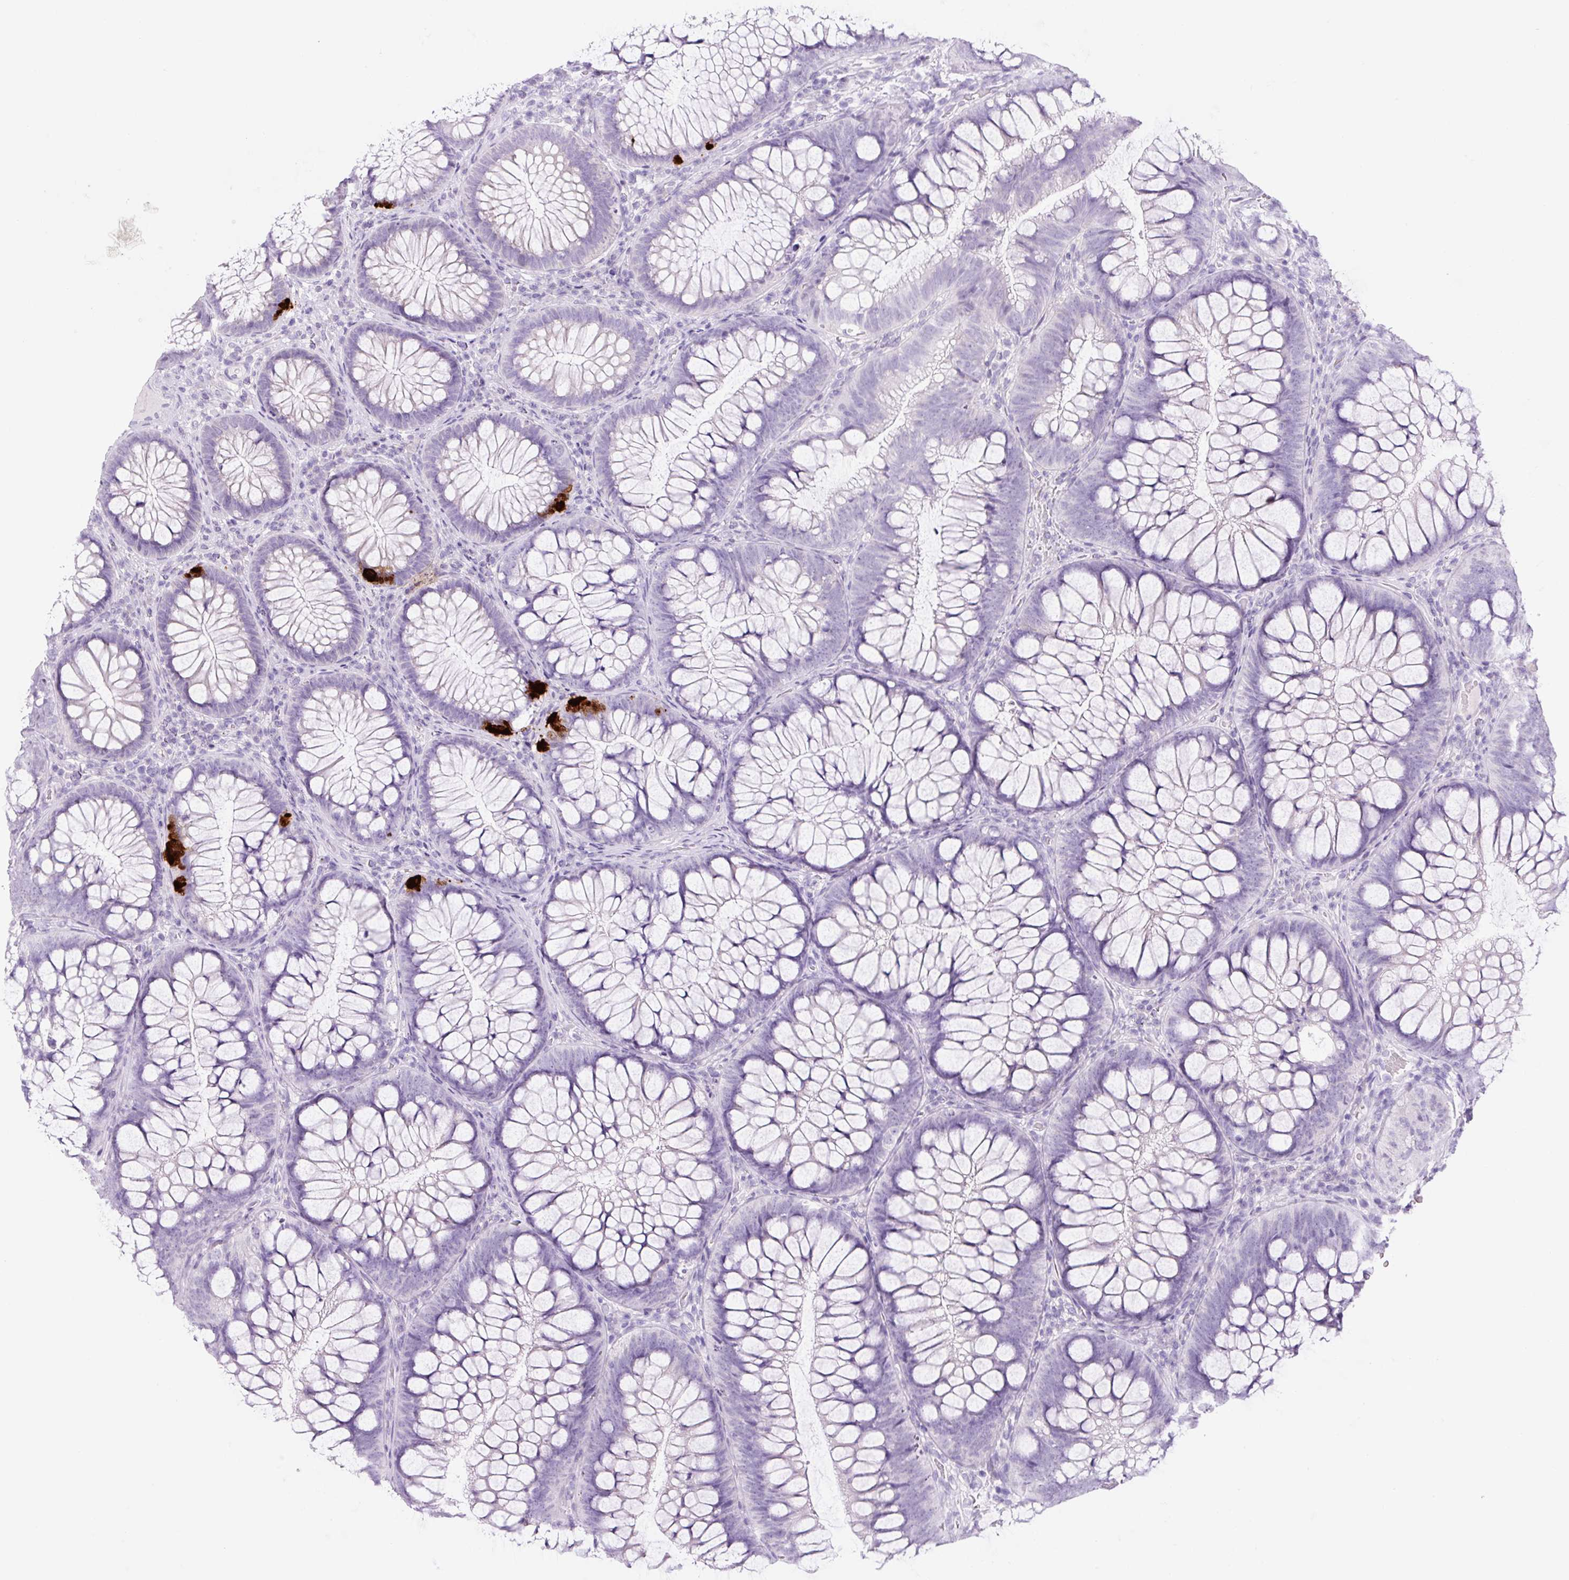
{"staining": {"intensity": "negative", "quantity": "none", "location": "none"}, "tissue": "colon", "cell_type": "Endothelial cells", "image_type": "normal", "snomed": [{"axis": "morphology", "description": "Normal tissue, NOS"}, {"axis": "morphology", "description": "Adenoma, NOS"}, {"axis": "topography", "description": "Soft tissue"}, {"axis": "topography", "description": "Colon"}], "caption": "Immunohistochemical staining of benign colon demonstrates no significant positivity in endothelial cells.", "gene": "CHGA", "patient": {"sex": "male", "age": 47}}